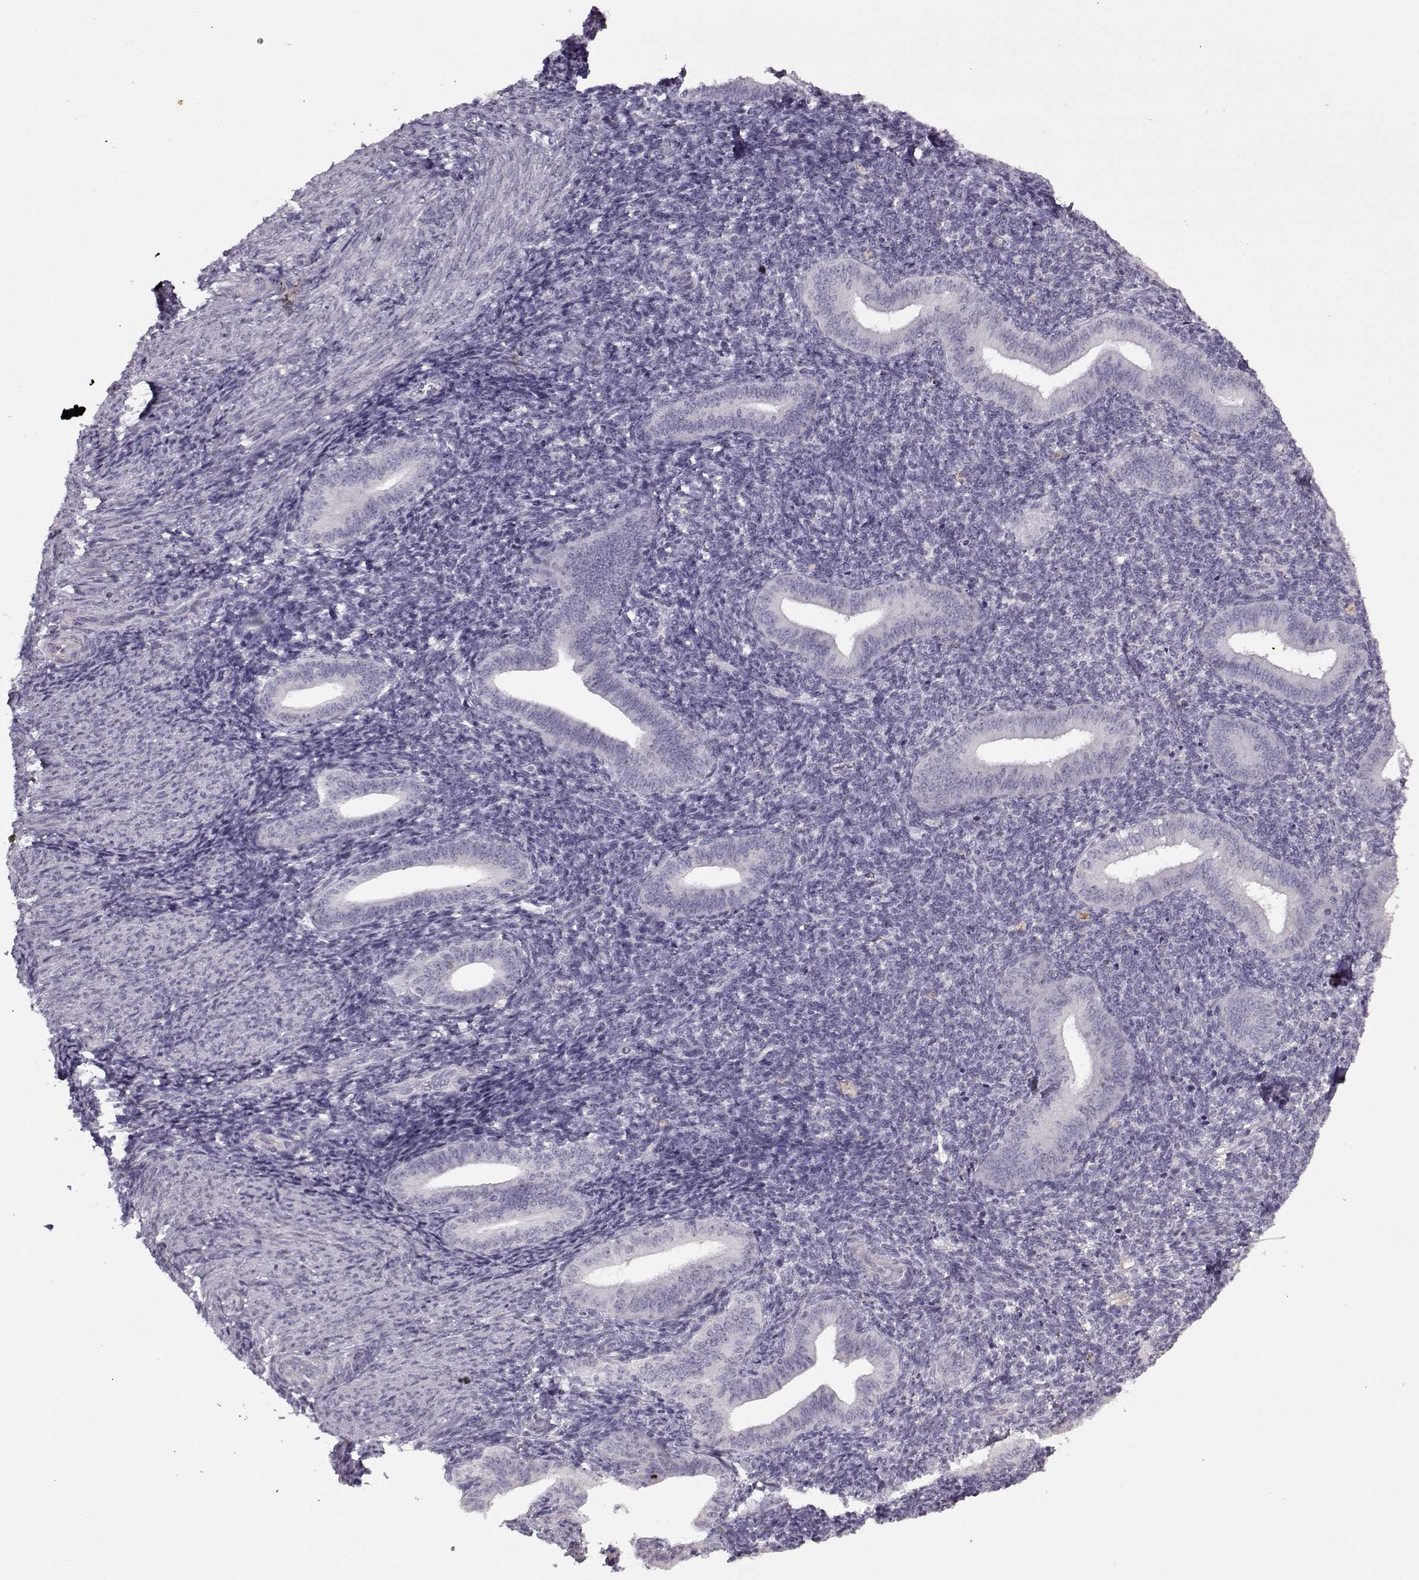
{"staining": {"intensity": "negative", "quantity": "none", "location": "none"}, "tissue": "endometrium", "cell_type": "Cells in endometrial stroma", "image_type": "normal", "snomed": [{"axis": "morphology", "description": "Normal tissue, NOS"}, {"axis": "topography", "description": "Endometrium"}], "caption": "IHC of normal human endometrium exhibits no expression in cells in endometrial stroma.", "gene": "KRT9", "patient": {"sex": "female", "age": 25}}